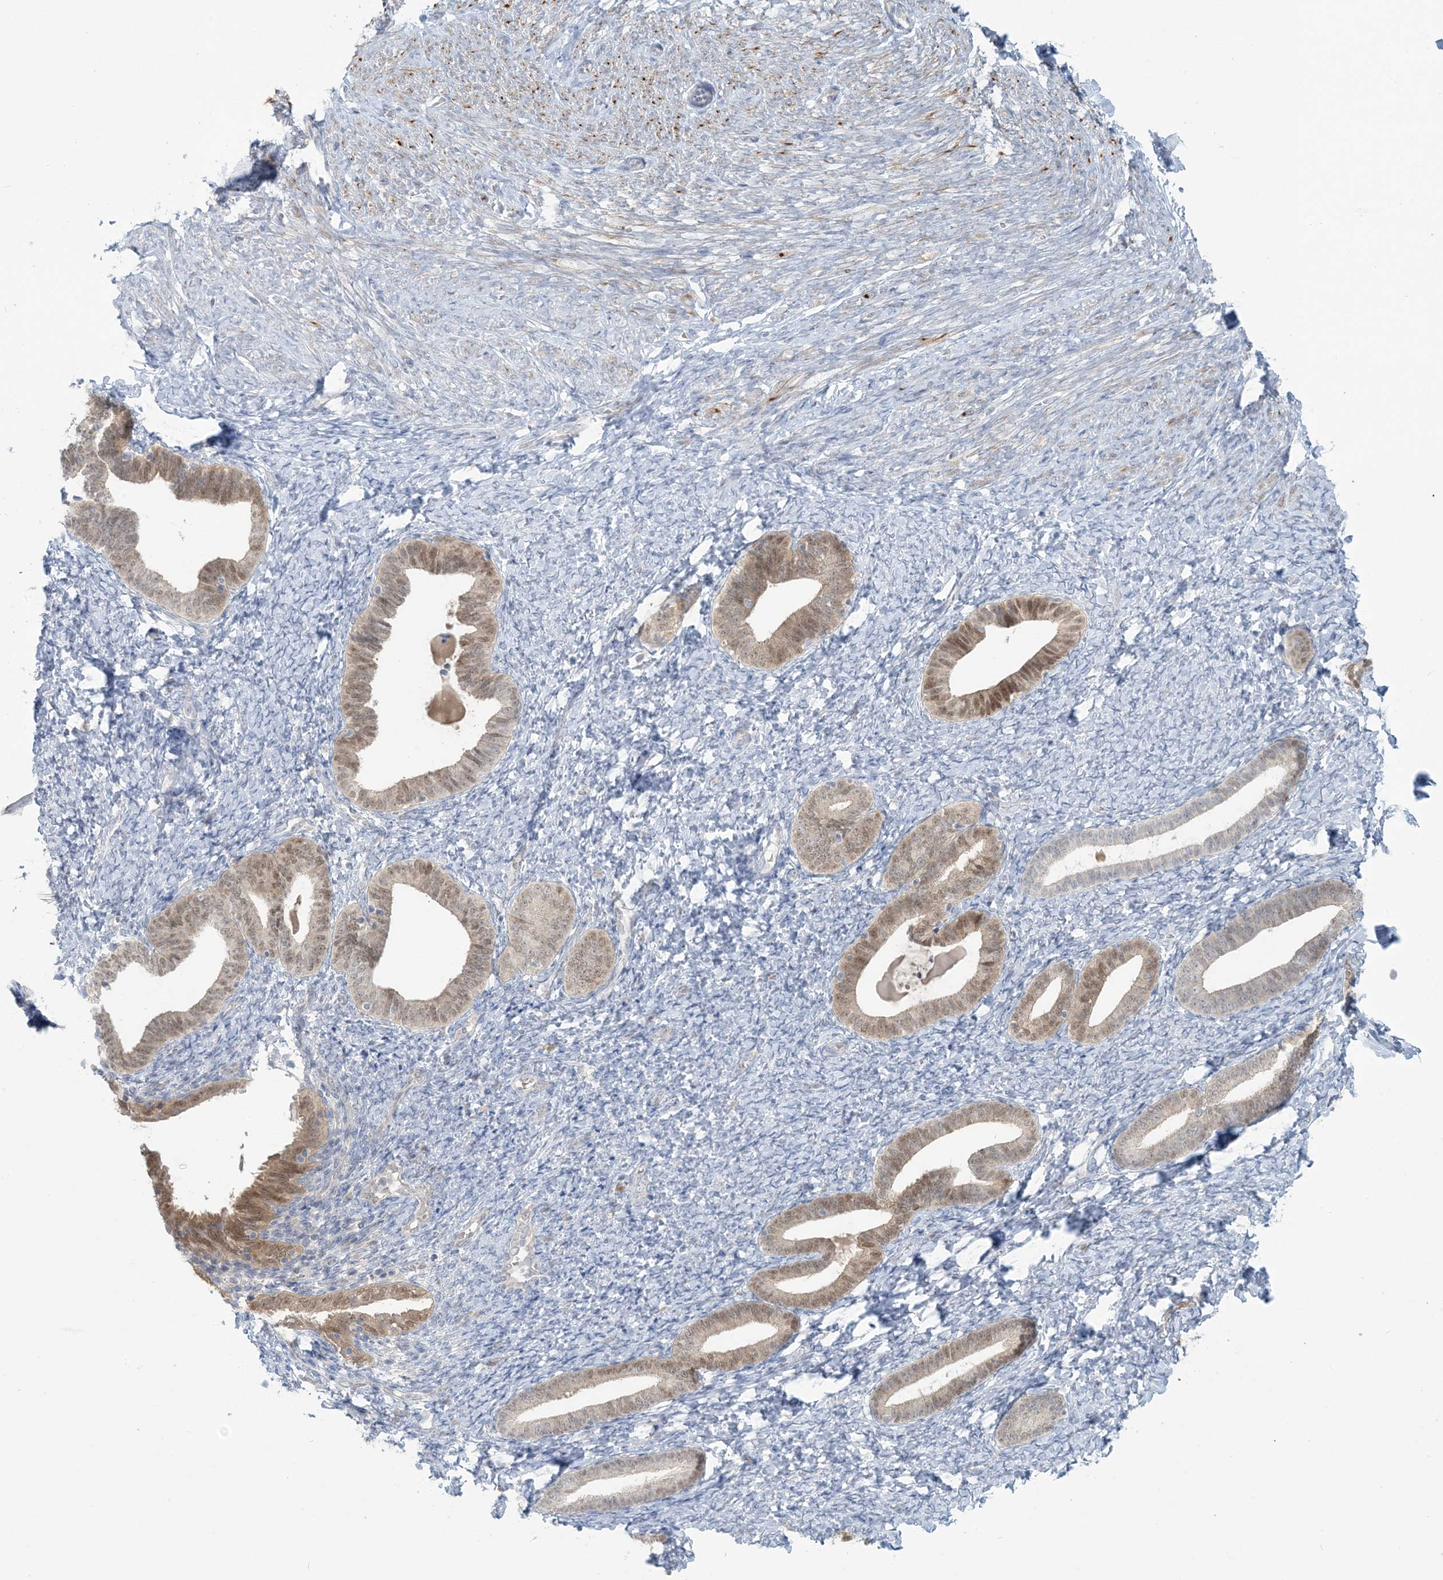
{"staining": {"intensity": "negative", "quantity": "none", "location": "none"}, "tissue": "endometrium", "cell_type": "Cells in endometrial stroma", "image_type": "normal", "snomed": [{"axis": "morphology", "description": "Normal tissue, NOS"}, {"axis": "topography", "description": "Endometrium"}], "caption": "Immunohistochemical staining of normal endometrium displays no significant expression in cells in endometrial stroma.", "gene": "NRBP2", "patient": {"sex": "female", "age": 72}}